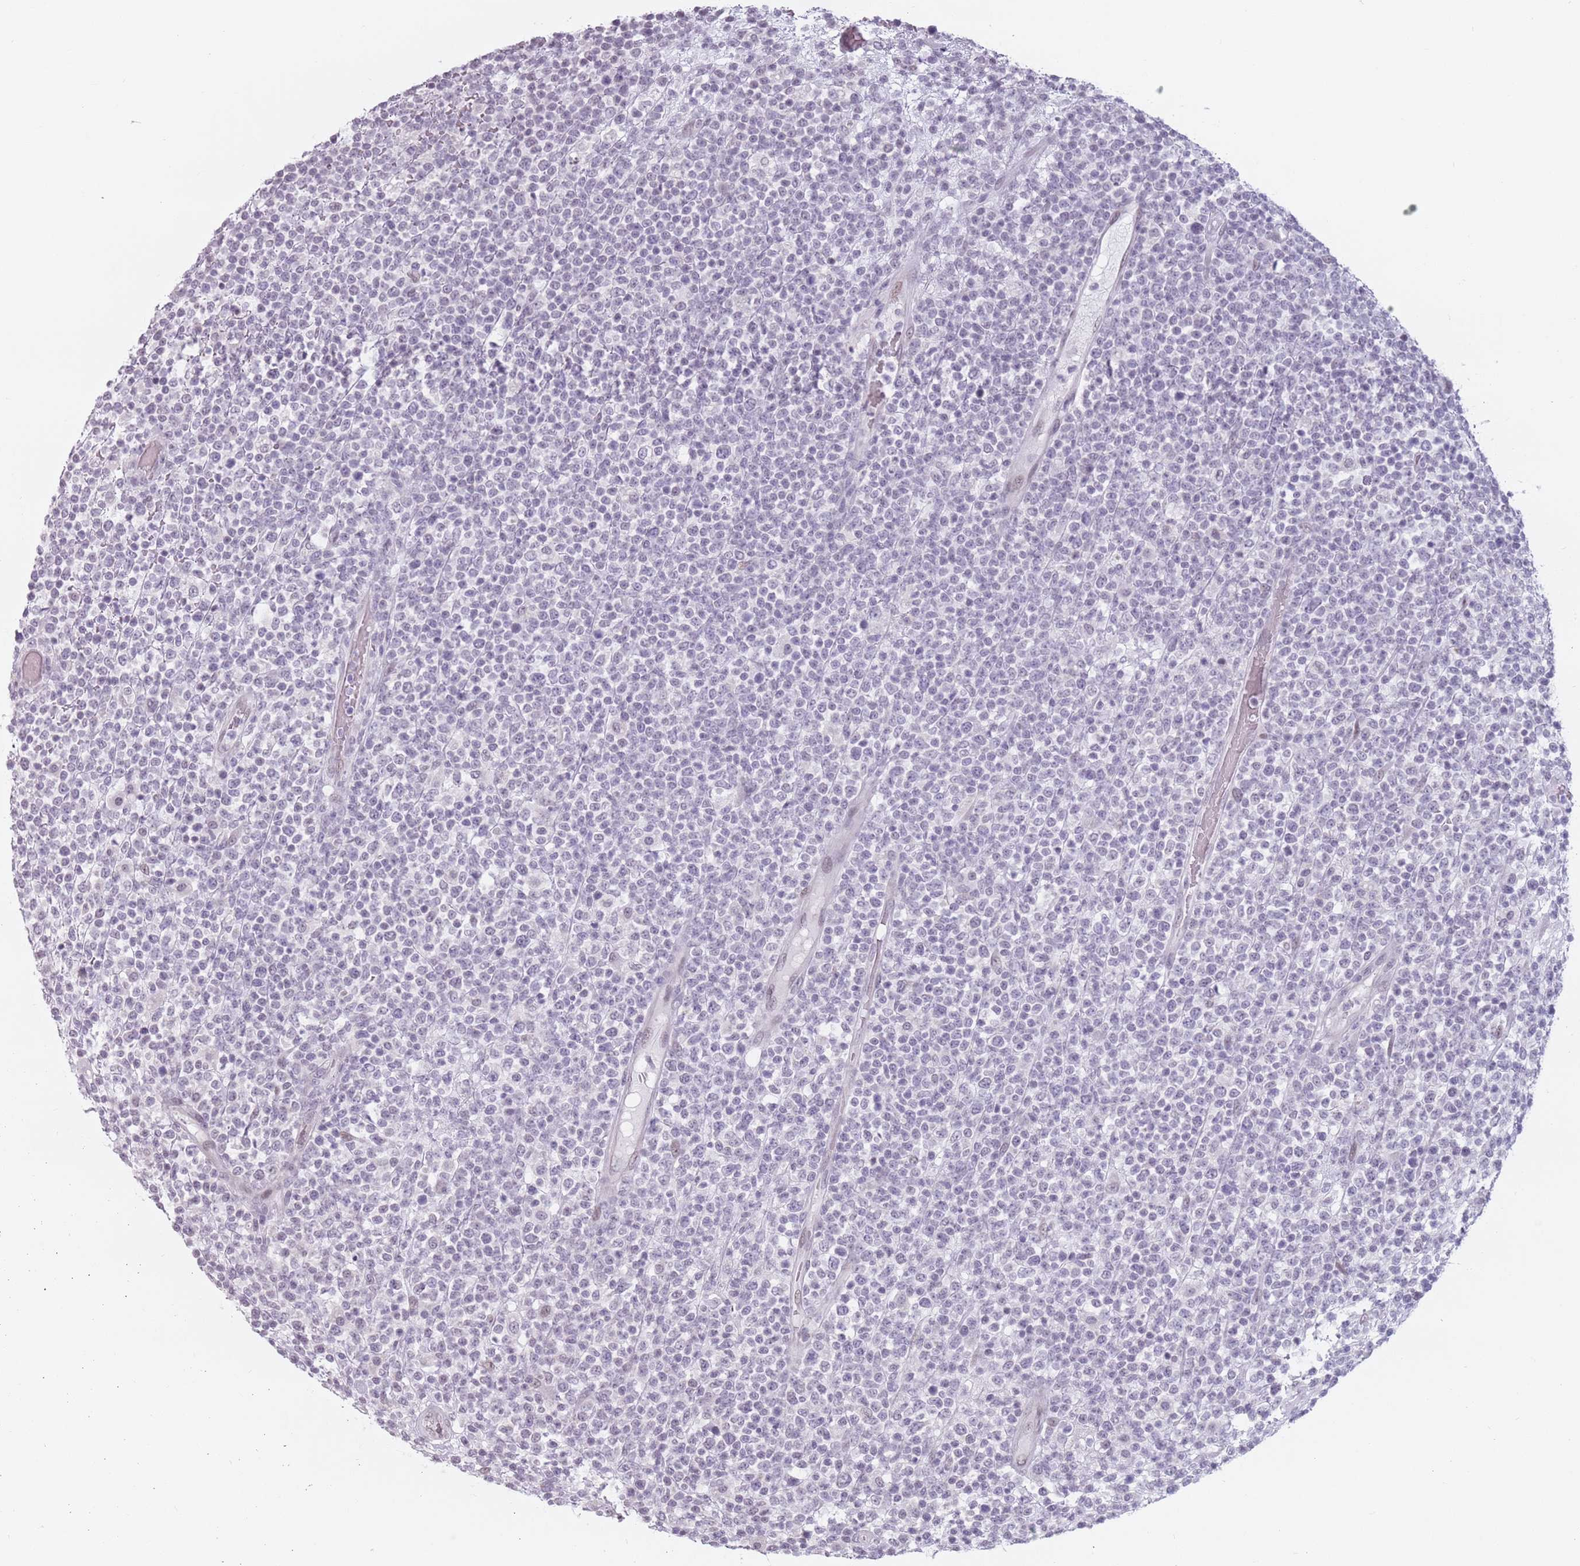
{"staining": {"intensity": "negative", "quantity": "none", "location": "none"}, "tissue": "lymphoma", "cell_type": "Tumor cells", "image_type": "cancer", "snomed": [{"axis": "morphology", "description": "Malignant lymphoma, non-Hodgkin's type, High grade"}, {"axis": "topography", "description": "Colon"}], "caption": "A photomicrograph of human lymphoma is negative for staining in tumor cells. (Stains: DAB immunohistochemistry (IHC) with hematoxylin counter stain, Microscopy: brightfield microscopy at high magnification).", "gene": "PTCHD1", "patient": {"sex": "female", "age": 53}}